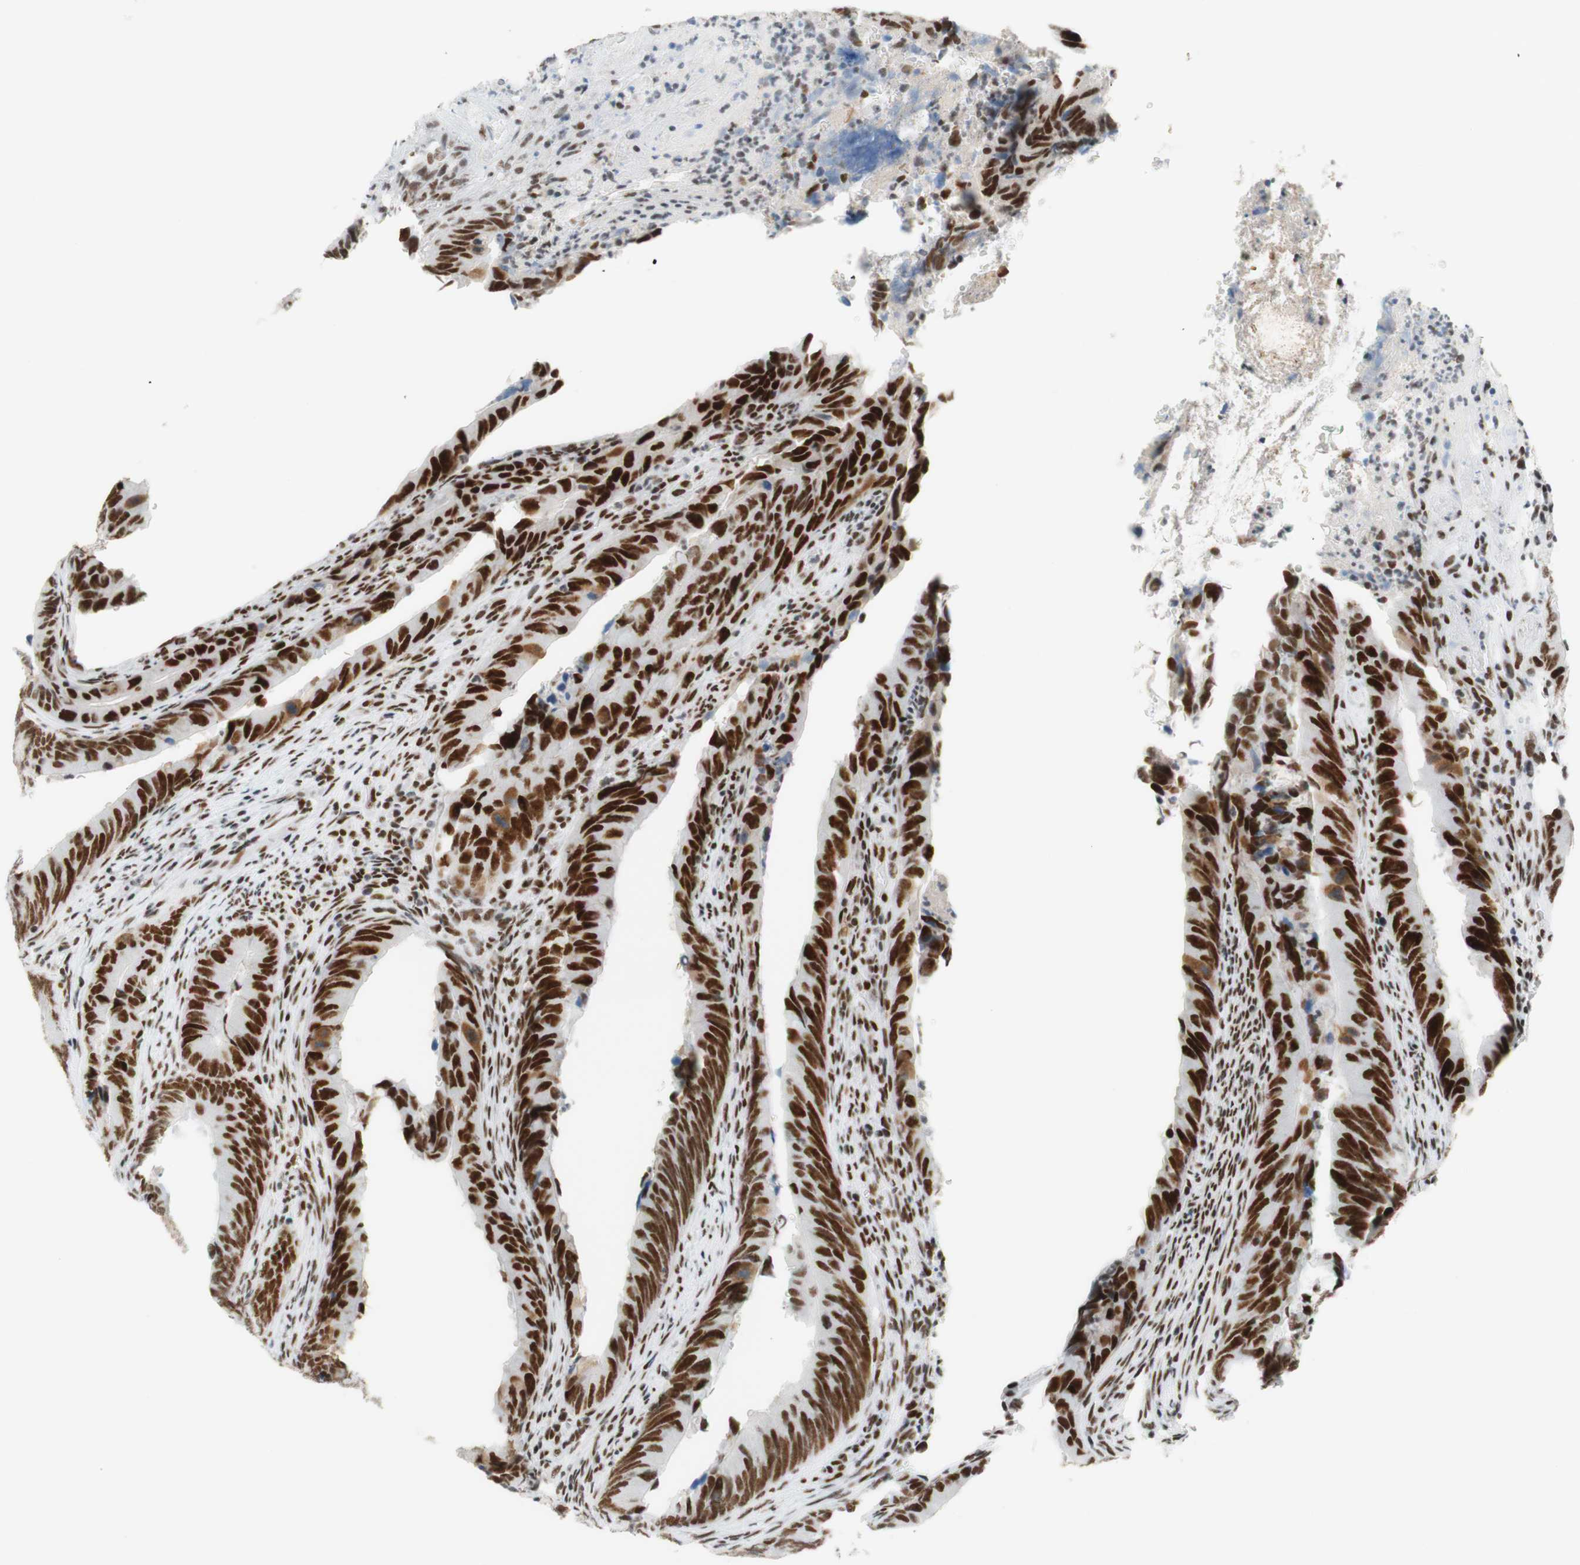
{"staining": {"intensity": "strong", "quantity": ">75%", "location": "nuclear"}, "tissue": "colorectal cancer", "cell_type": "Tumor cells", "image_type": "cancer", "snomed": [{"axis": "morphology", "description": "Normal tissue, NOS"}, {"axis": "morphology", "description": "Adenocarcinoma, NOS"}, {"axis": "topography", "description": "Colon"}], "caption": "A histopathology image of colorectal cancer stained for a protein demonstrates strong nuclear brown staining in tumor cells.", "gene": "RNF20", "patient": {"sex": "male", "age": 56}}